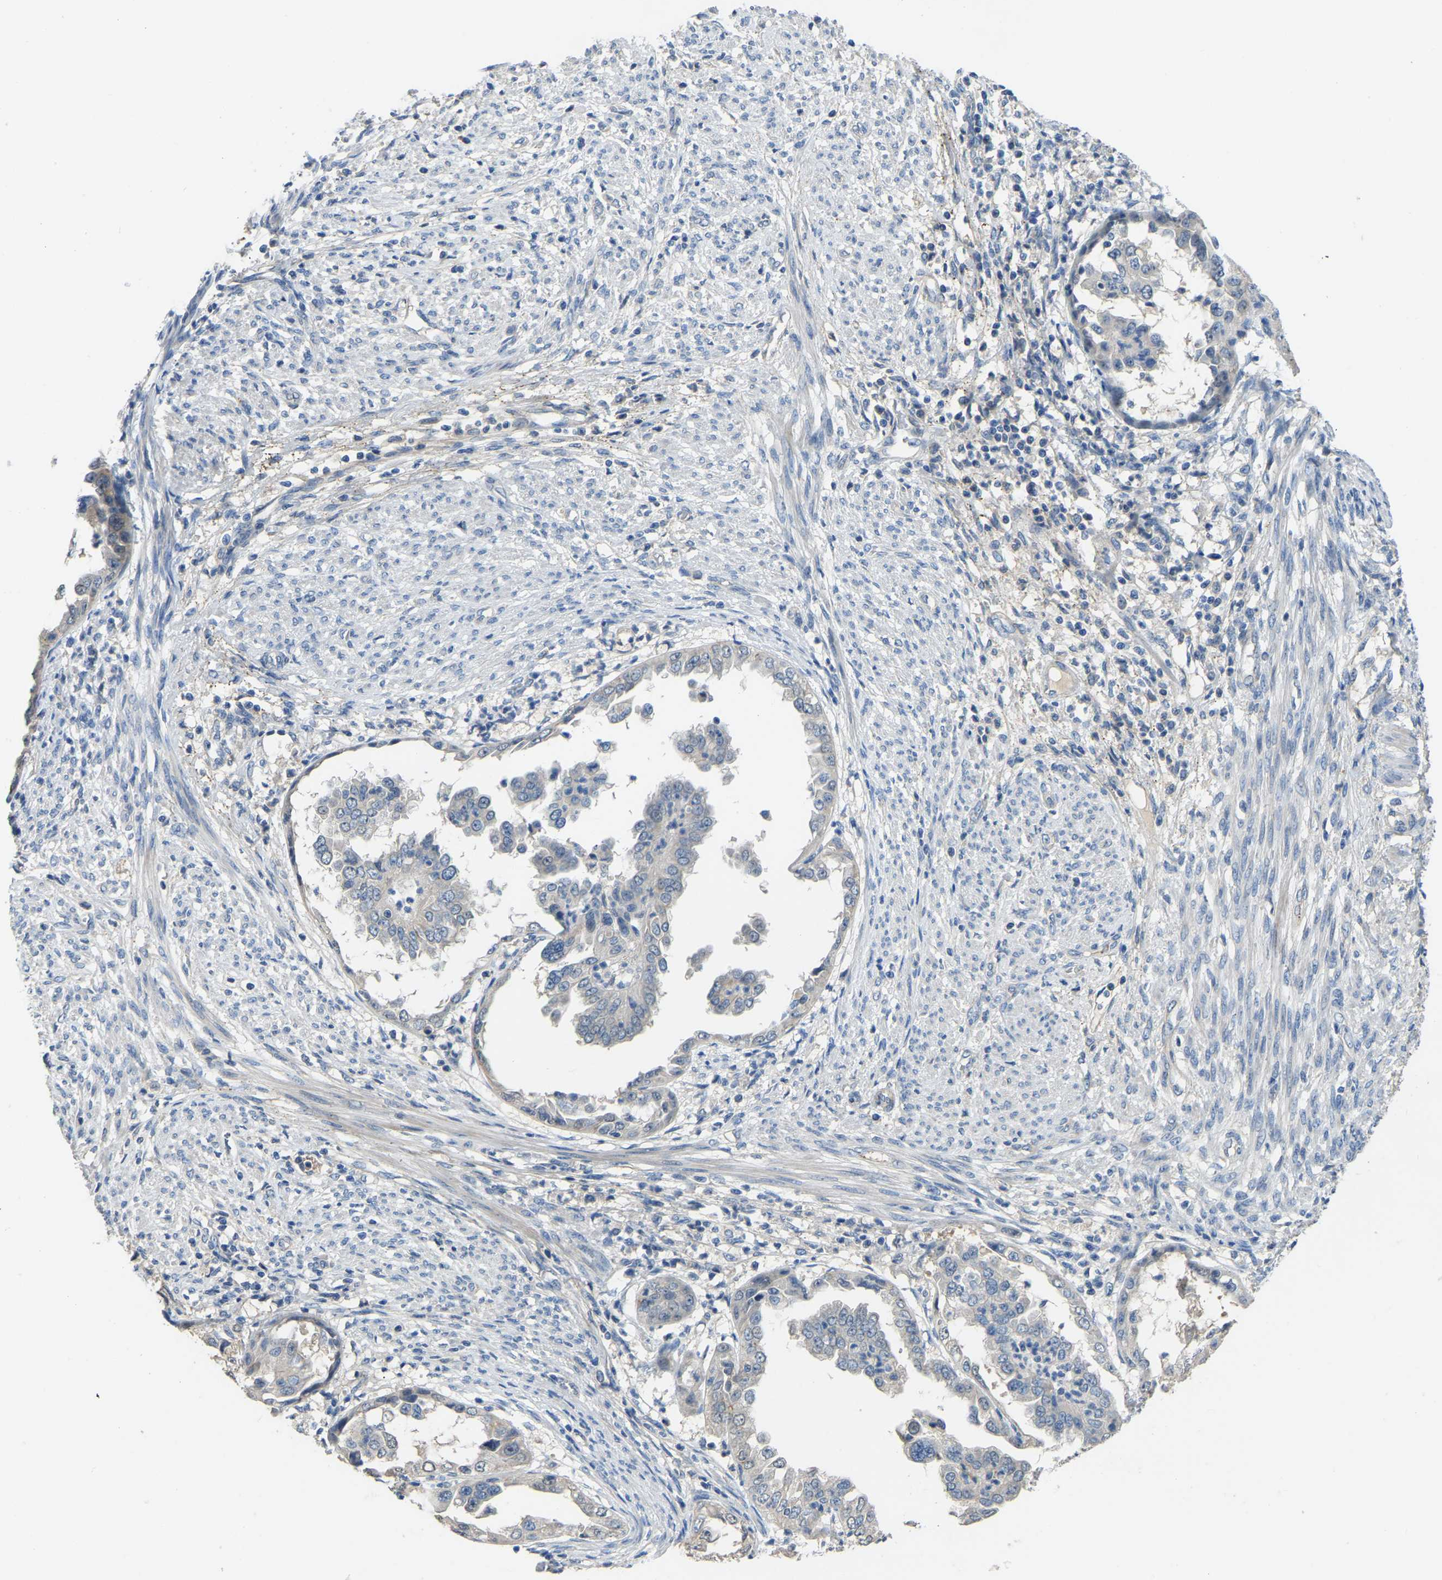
{"staining": {"intensity": "negative", "quantity": "none", "location": "none"}, "tissue": "endometrial cancer", "cell_type": "Tumor cells", "image_type": "cancer", "snomed": [{"axis": "morphology", "description": "Adenocarcinoma, NOS"}, {"axis": "topography", "description": "Endometrium"}], "caption": "Immunohistochemical staining of adenocarcinoma (endometrial) reveals no significant staining in tumor cells. (DAB immunohistochemistry visualized using brightfield microscopy, high magnification).", "gene": "HIGD2B", "patient": {"sex": "female", "age": 85}}